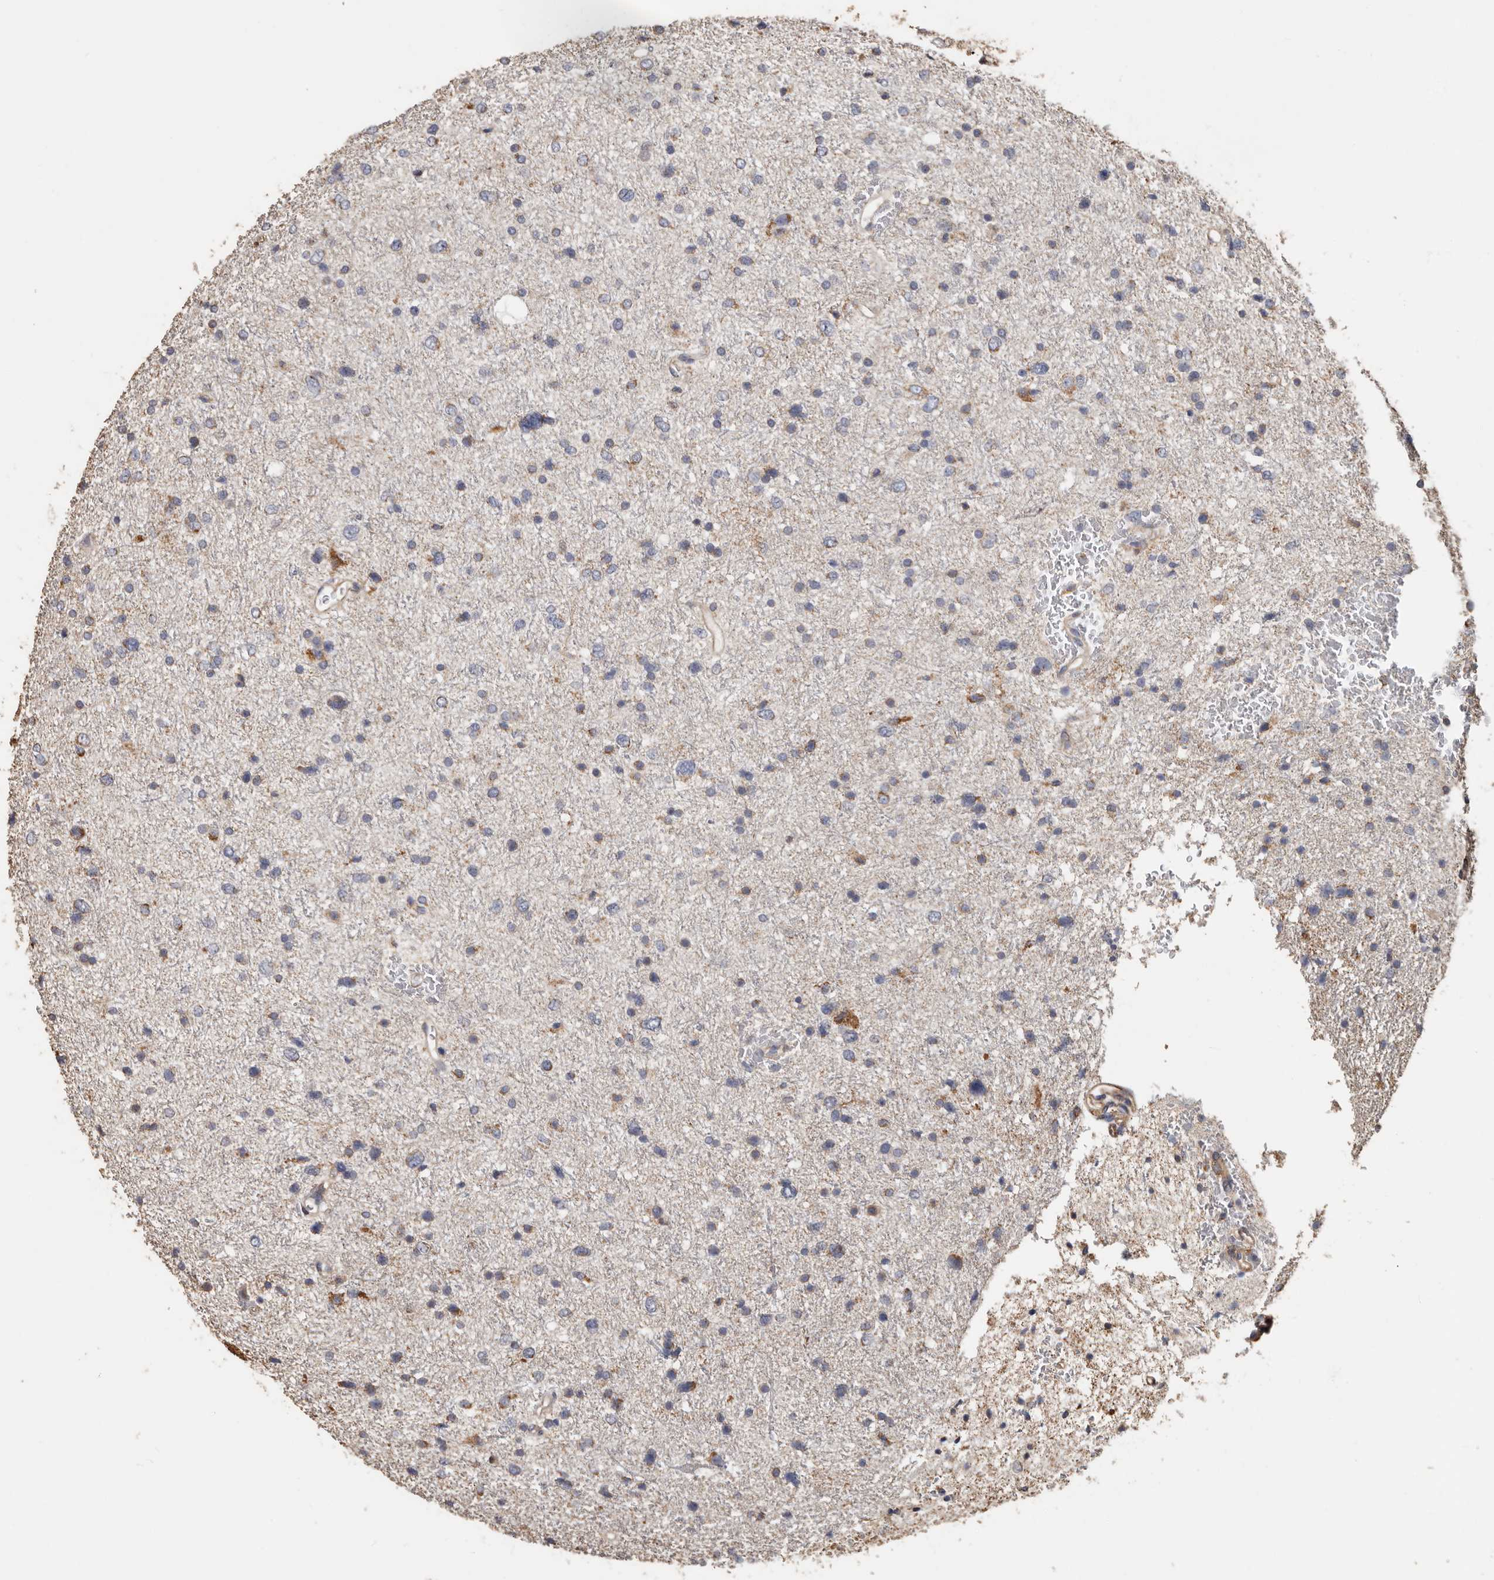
{"staining": {"intensity": "negative", "quantity": "none", "location": "none"}, "tissue": "glioma", "cell_type": "Tumor cells", "image_type": "cancer", "snomed": [{"axis": "morphology", "description": "Glioma, malignant, Low grade"}, {"axis": "topography", "description": "Brain"}], "caption": "The photomicrograph exhibits no staining of tumor cells in low-grade glioma (malignant).", "gene": "OSGIN2", "patient": {"sex": "female", "age": 37}}